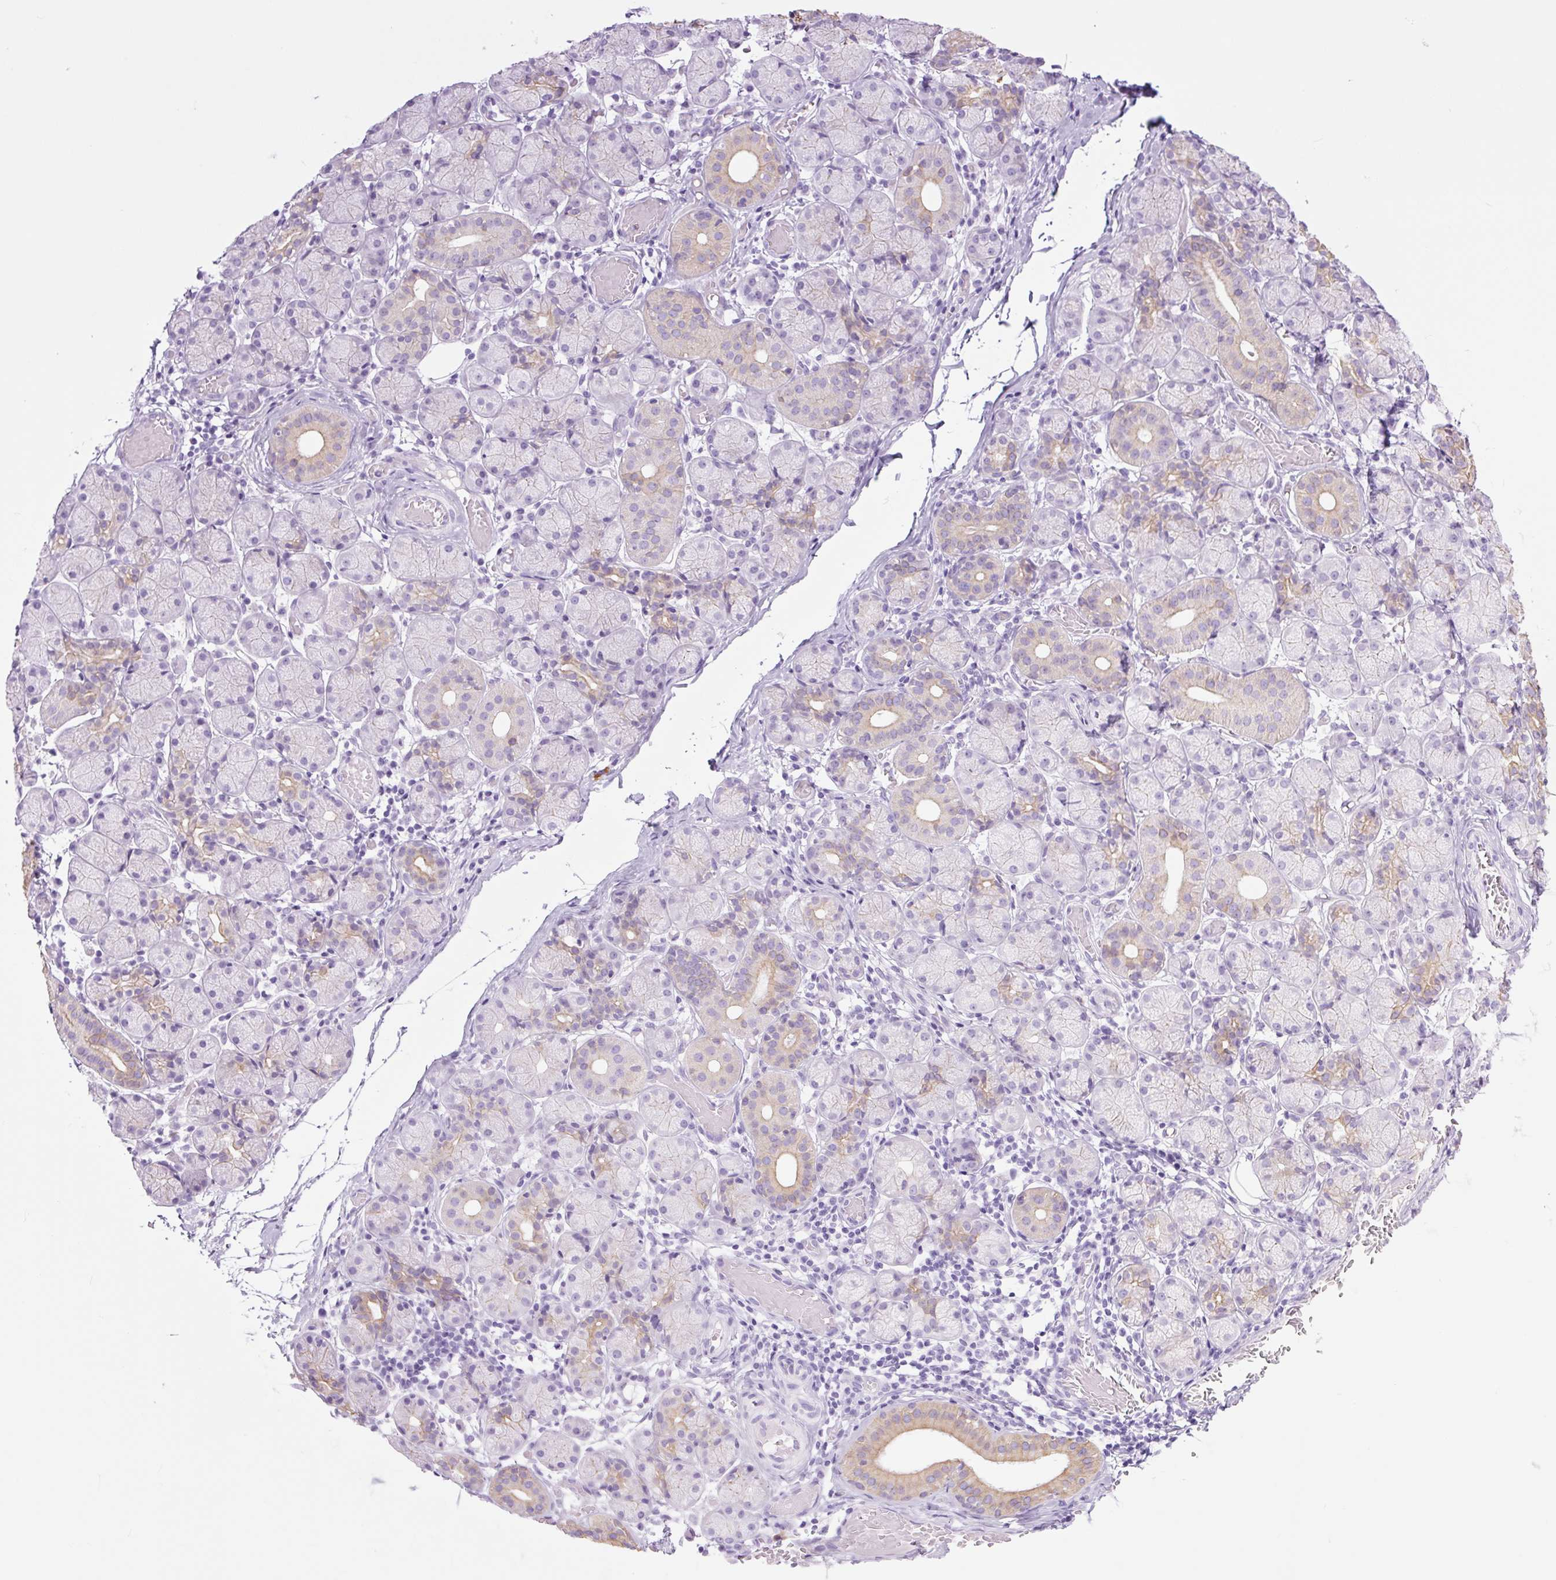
{"staining": {"intensity": "weak", "quantity": "25%-75%", "location": "cytoplasmic/membranous"}, "tissue": "salivary gland", "cell_type": "Glandular cells", "image_type": "normal", "snomed": [{"axis": "morphology", "description": "Normal tissue, NOS"}, {"axis": "topography", "description": "Salivary gland"}], "caption": "Glandular cells exhibit low levels of weak cytoplasmic/membranous staining in about 25%-75% of cells in normal human salivary gland.", "gene": "TFF2", "patient": {"sex": "female", "age": 24}}